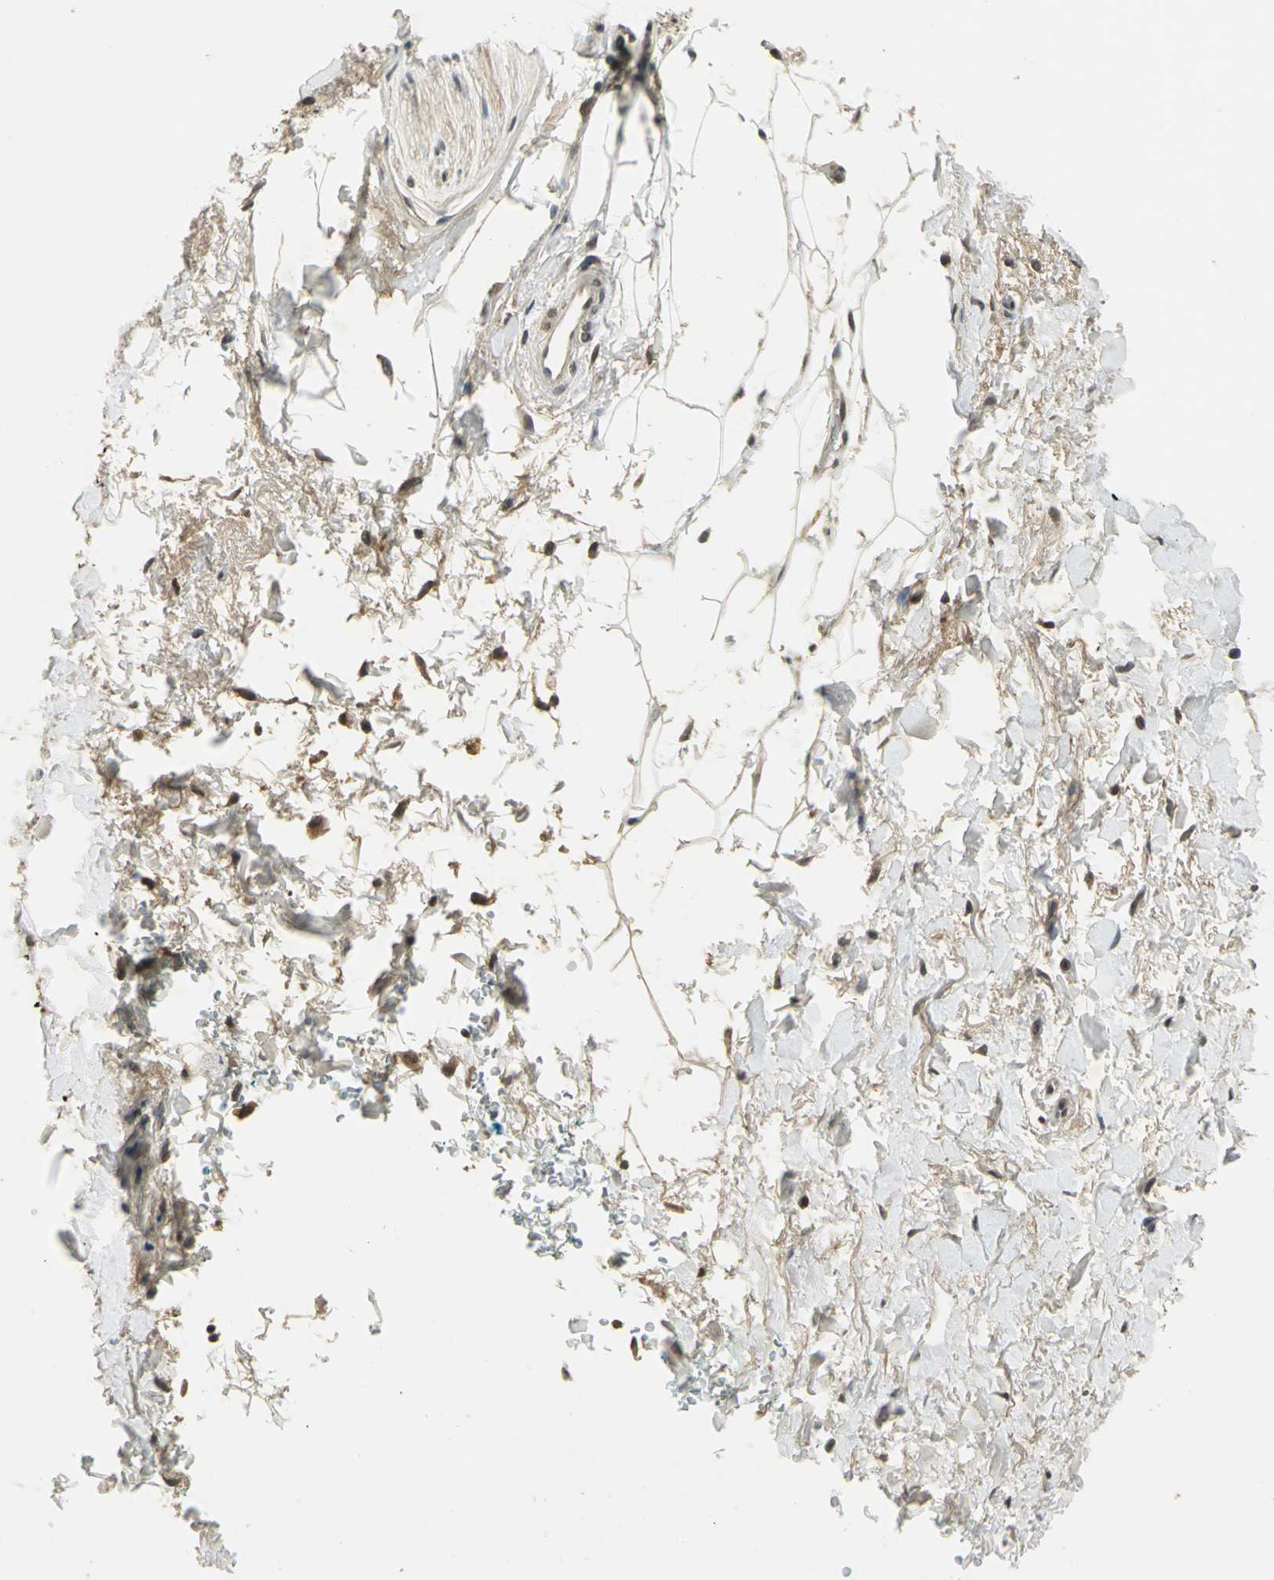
{"staining": {"intensity": "moderate", "quantity": "25%-75%", "location": "nuclear"}, "tissue": "adipose tissue", "cell_type": "Adipocytes", "image_type": "normal", "snomed": [{"axis": "morphology", "description": "Normal tissue, NOS"}, {"axis": "topography", "description": "Soft tissue"}, {"axis": "topography", "description": "Peripheral nerve tissue"}], "caption": "Adipose tissue stained with immunohistochemistry exhibits moderate nuclear positivity in approximately 25%-75% of adipocytes.", "gene": "RAD17", "patient": {"sex": "female", "age": 71}}